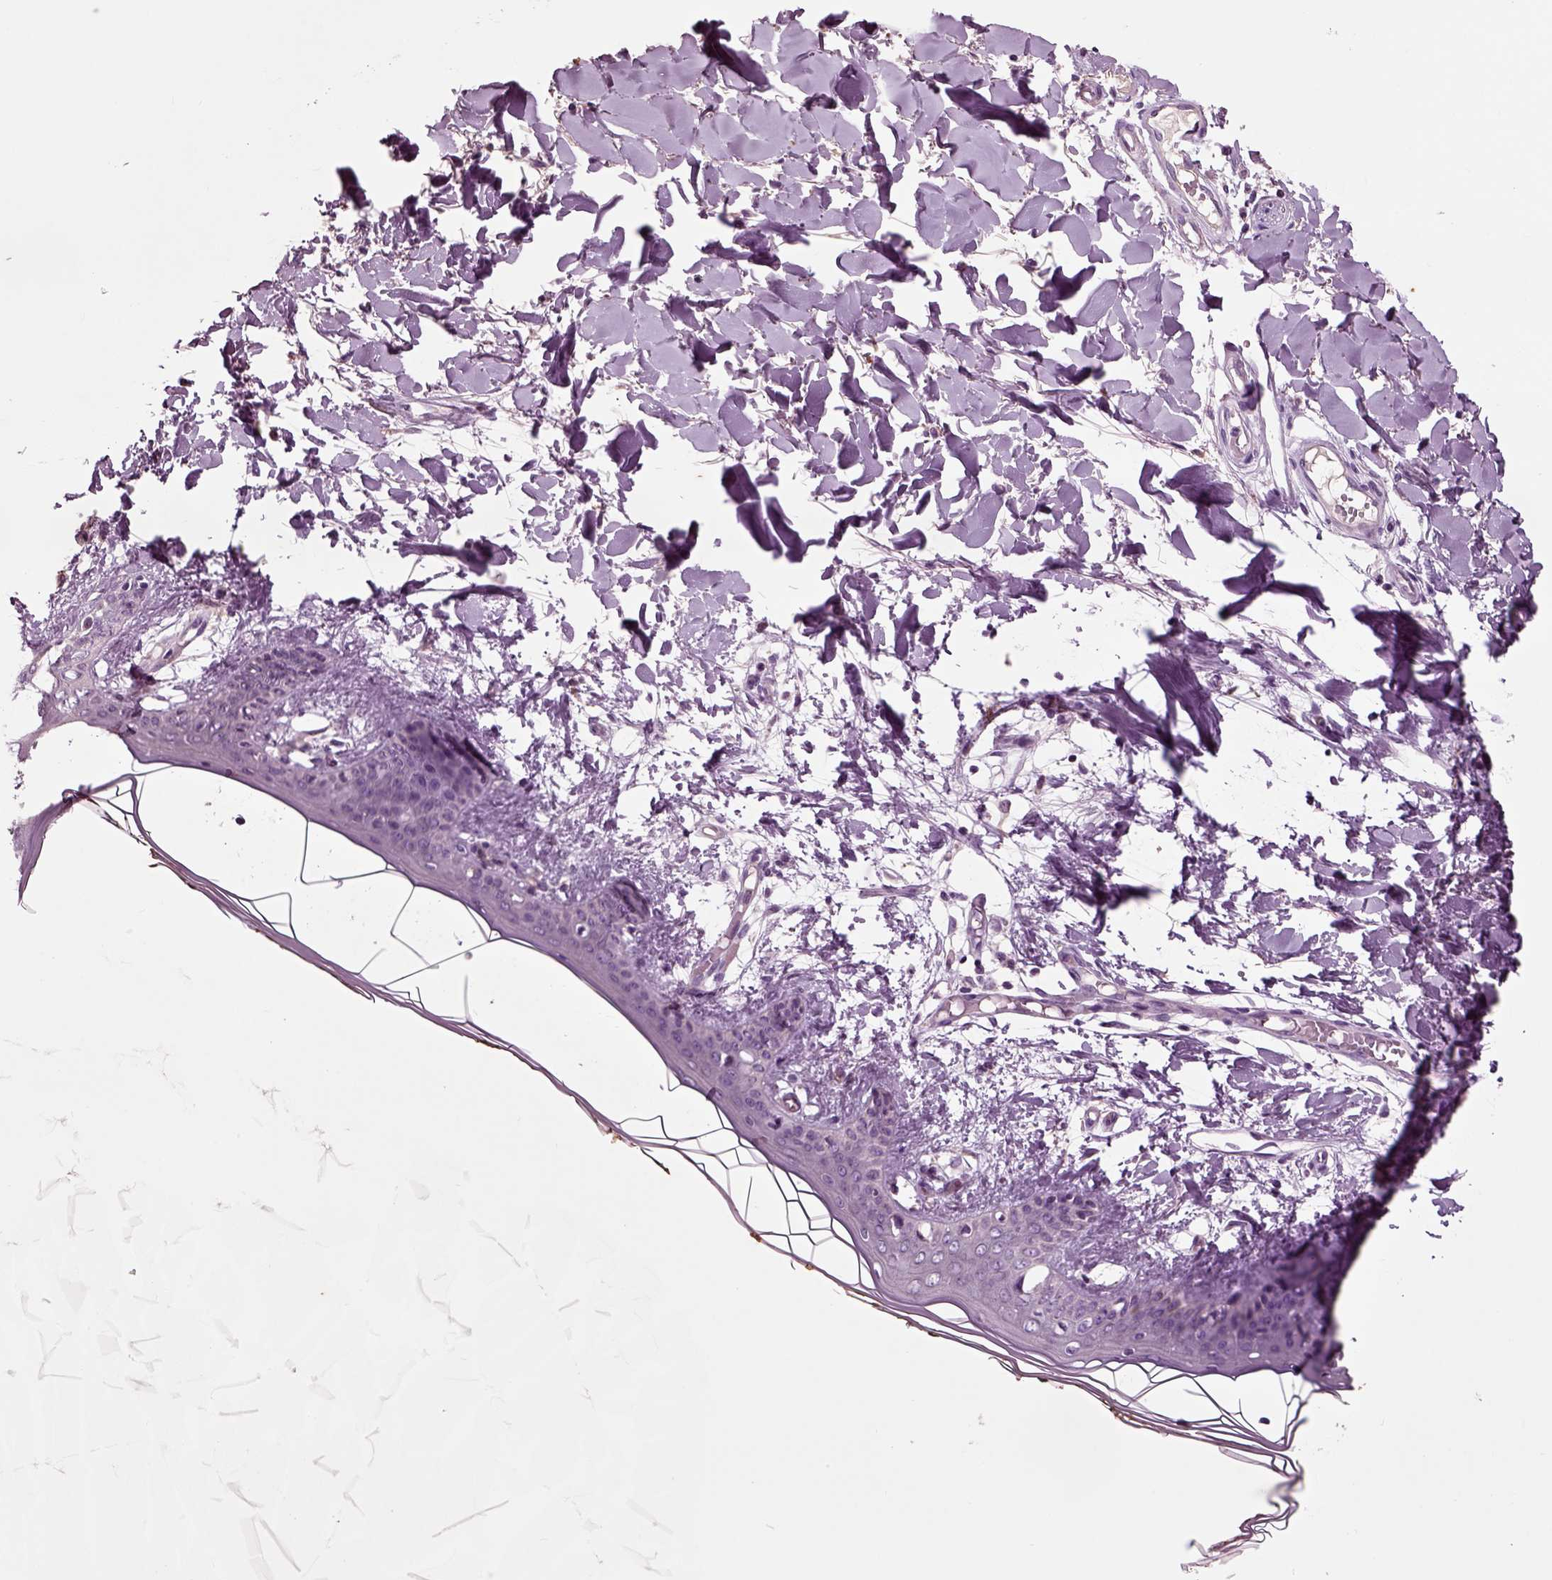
{"staining": {"intensity": "negative", "quantity": "none", "location": "none"}, "tissue": "skin", "cell_type": "Fibroblasts", "image_type": "normal", "snomed": [{"axis": "morphology", "description": "Normal tissue, NOS"}, {"axis": "topography", "description": "Skin"}], "caption": "DAB immunohistochemical staining of benign skin exhibits no significant staining in fibroblasts. (DAB (3,3'-diaminobenzidine) IHC visualized using brightfield microscopy, high magnification).", "gene": "CHGB", "patient": {"sex": "female", "age": 34}}